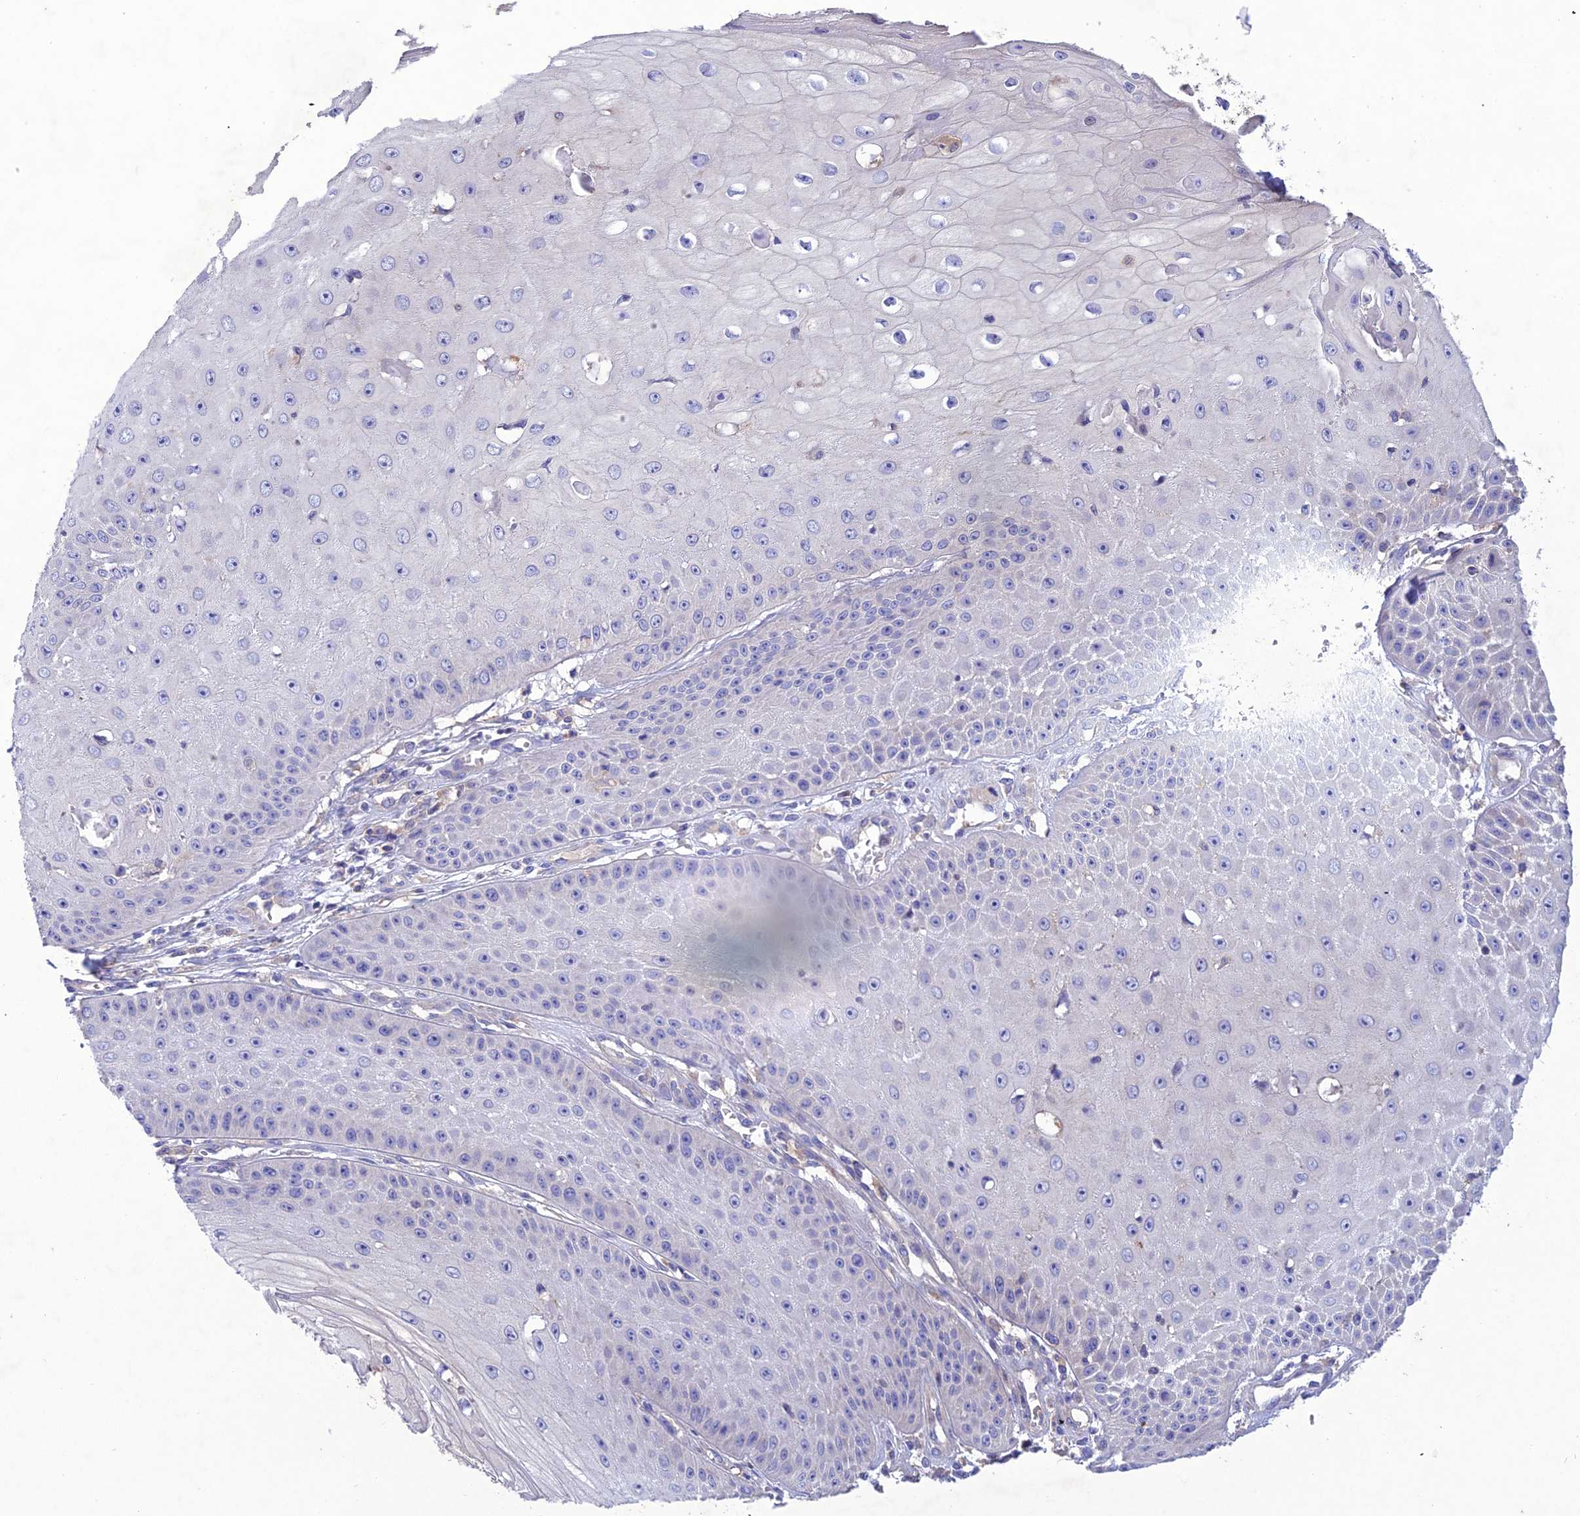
{"staining": {"intensity": "negative", "quantity": "none", "location": "none"}, "tissue": "skin cancer", "cell_type": "Tumor cells", "image_type": "cancer", "snomed": [{"axis": "morphology", "description": "Squamous cell carcinoma, NOS"}, {"axis": "topography", "description": "Skin"}], "caption": "Tumor cells show no significant protein positivity in skin squamous cell carcinoma.", "gene": "SNX24", "patient": {"sex": "male", "age": 70}}